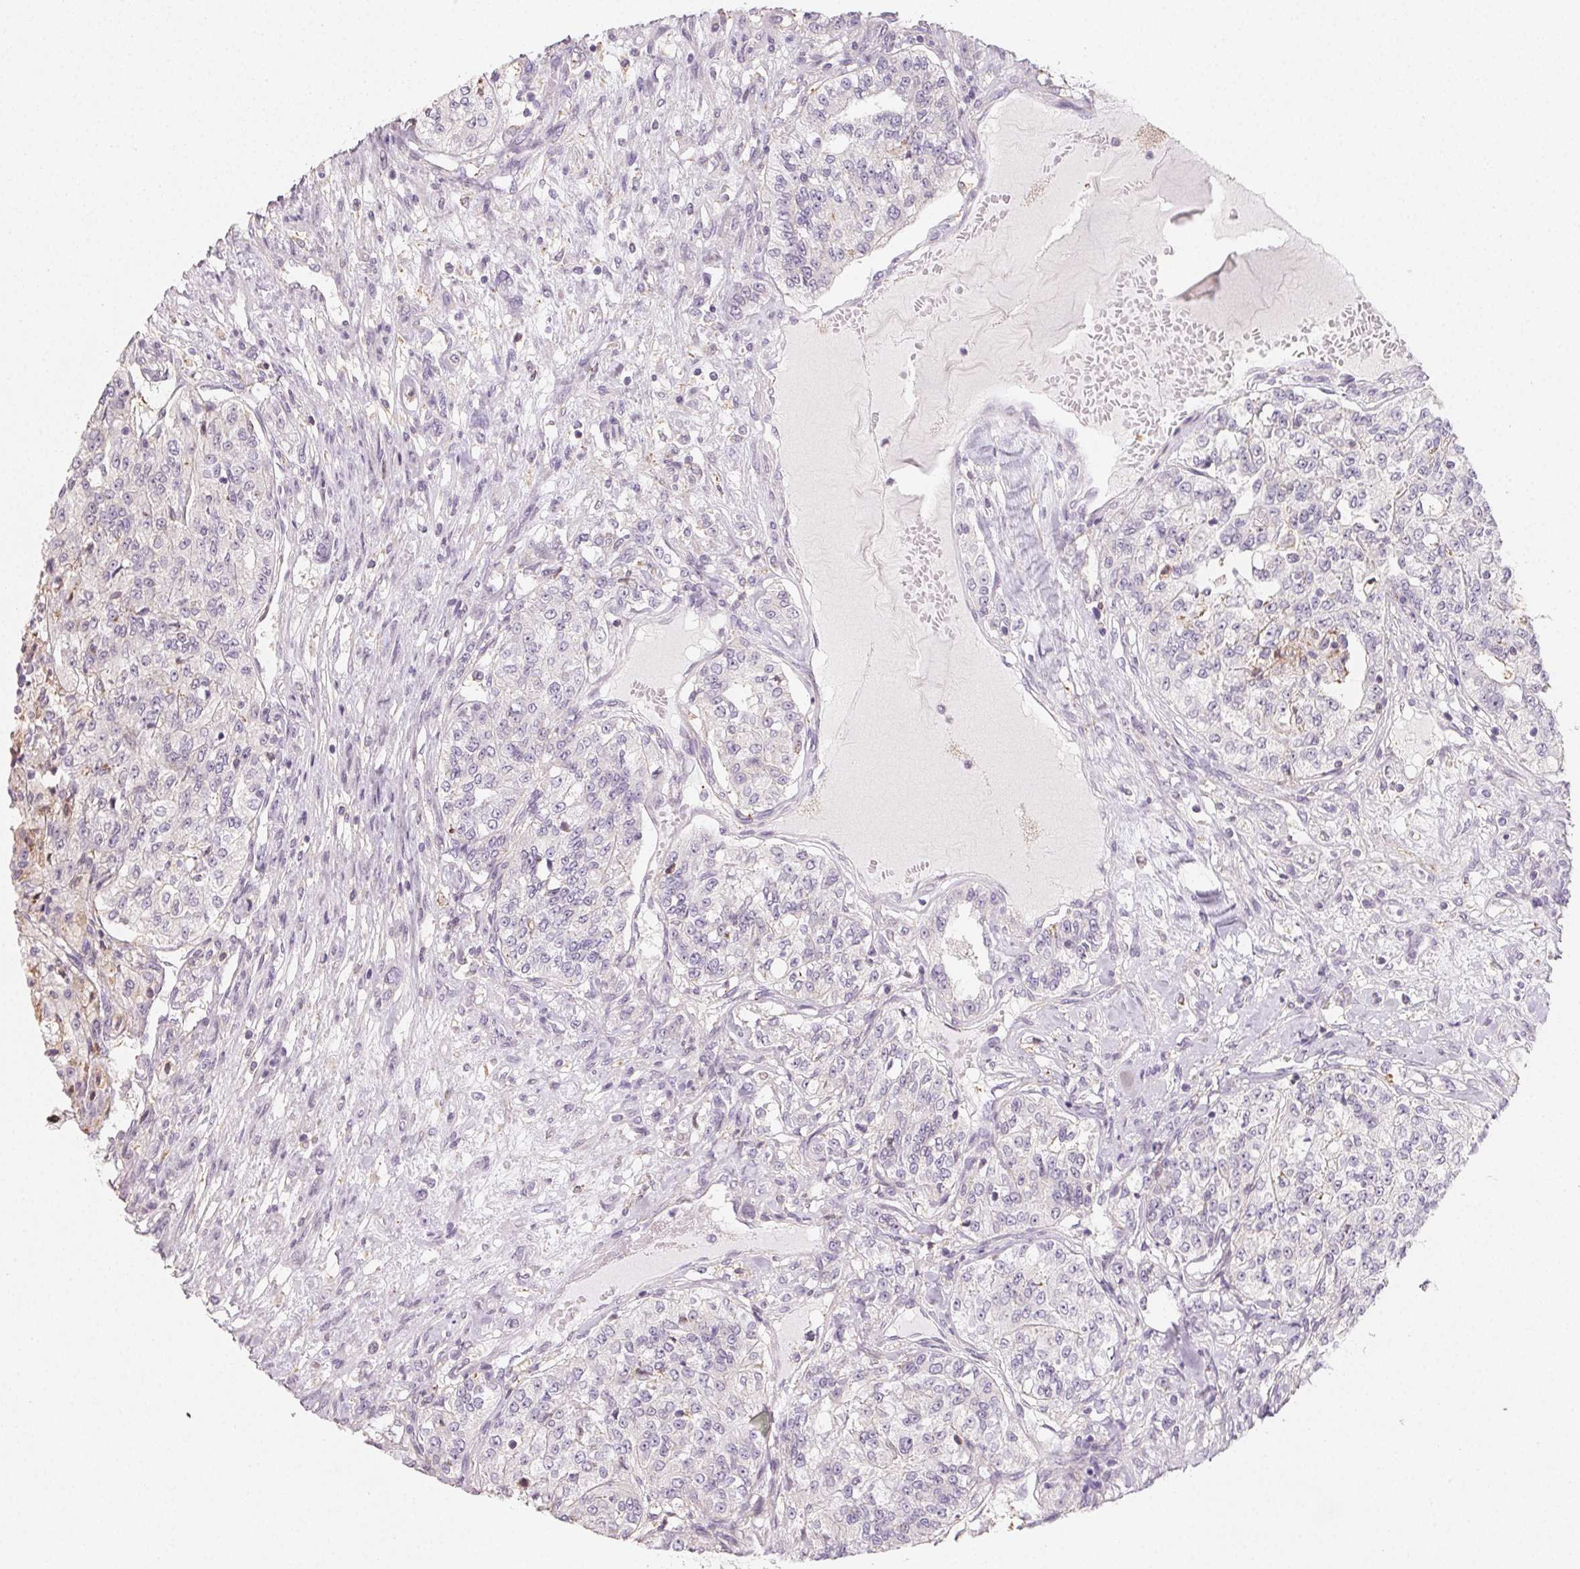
{"staining": {"intensity": "negative", "quantity": "none", "location": "none"}, "tissue": "renal cancer", "cell_type": "Tumor cells", "image_type": "cancer", "snomed": [{"axis": "morphology", "description": "Adenocarcinoma, NOS"}, {"axis": "topography", "description": "Kidney"}], "caption": "There is no significant staining in tumor cells of renal cancer.", "gene": "LRRC23", "patient": {"sex": "female", "age": 63}}